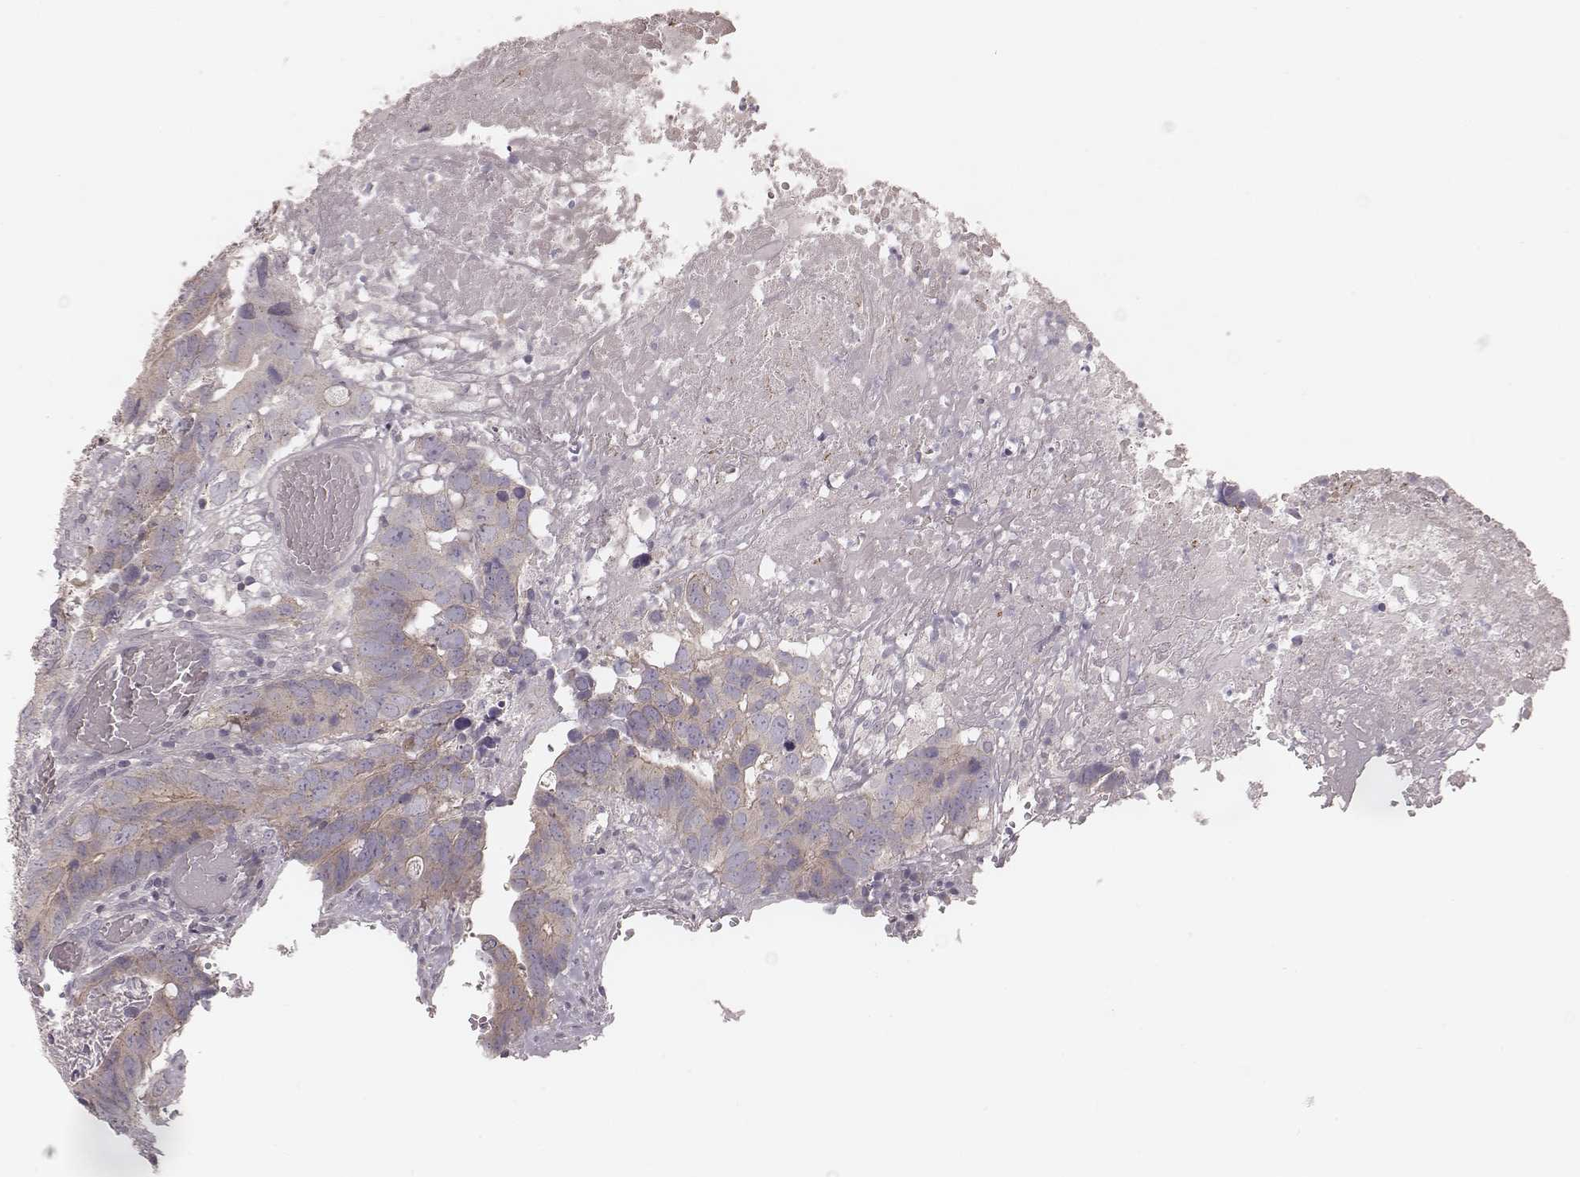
{"staining": {"intensity": "weak", "quantity": ">75%", "location": "cytoplasmic/membranous"}, "tissue": "colorectal cancer", "cell_type": "Tumor cells", "image_type": "cancer", "snomed": [{"axis": "morphology", "description": "Adenocarcinoma, NOS"}, {"axis": "topography", "description": "Colon"}], "caption": "Adenocarcinoma (colorectal) tissue exhibits weak cytoplasmic/membranous expression in about >75% of tumor cells, visualized by immunohistochemistry. (DAB (3,3'-diaminobenzidine) IHC, brown staining for protein, blue staining for nuclei).", "gene": "TDRD5", "patient": {"sex": "female", "age": 82}}